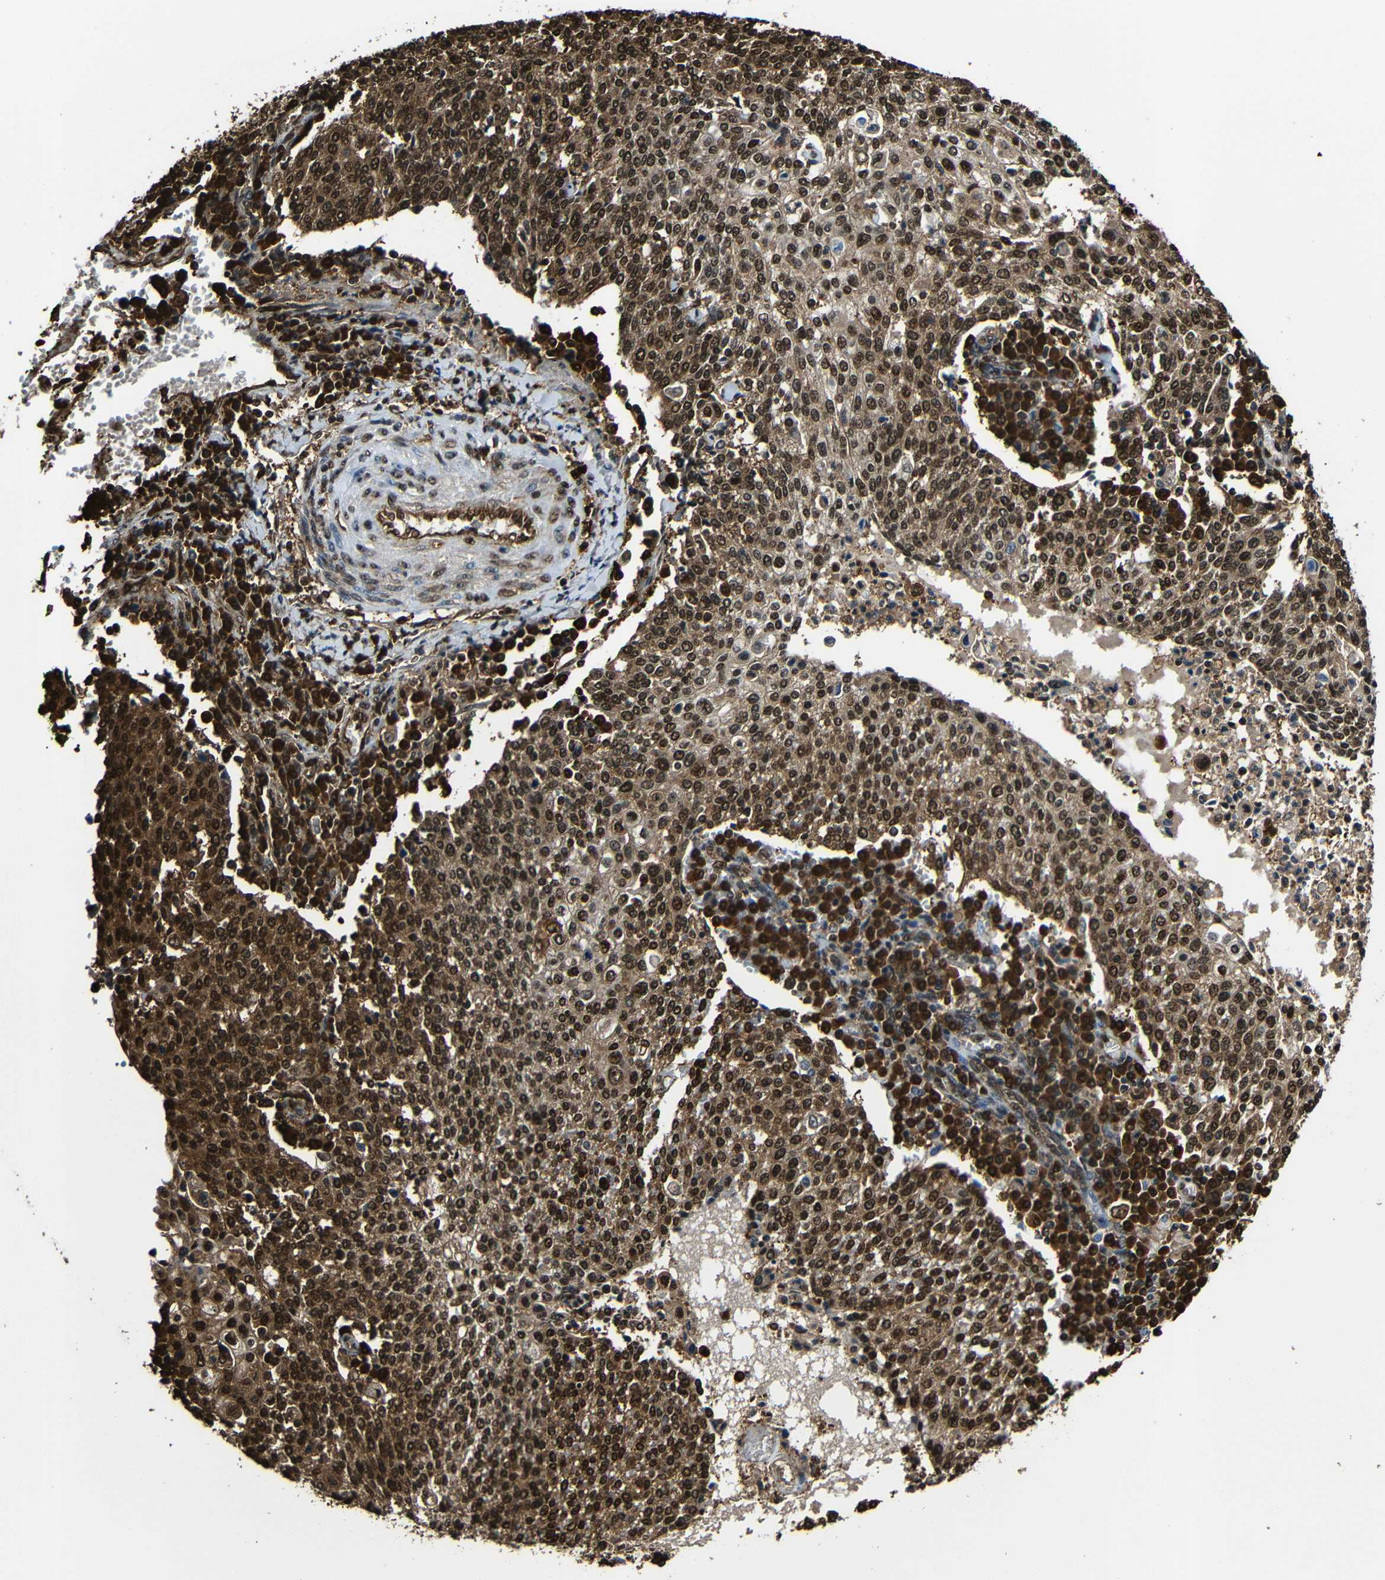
{"staining": {"intensity": "strong", "quantity": ">75%", "location": "cytoplasmic/membranous,nuclear"}, "tissue": "cervical cancer", "cell_type": "Tumor cells", "image_type": "cancer", "snomed": [{"axis": "morphology", "description": "Squamous cell carcinoma, NOS"}, {"axis": "topography", "description": "Cervix"}], "caption": "Protein staining shows strong cytoplasmic/membranous and nuclear staining in about >75% of tumor cells in cervical cancer (squamous cell carcinoma). The staining is performed using DAB brown chromogen to label protein expression. The nuclei are counter-stained blue using hematoxylin.", "gene": "VCP", "patient": {"sex": "female", "age": 40}}